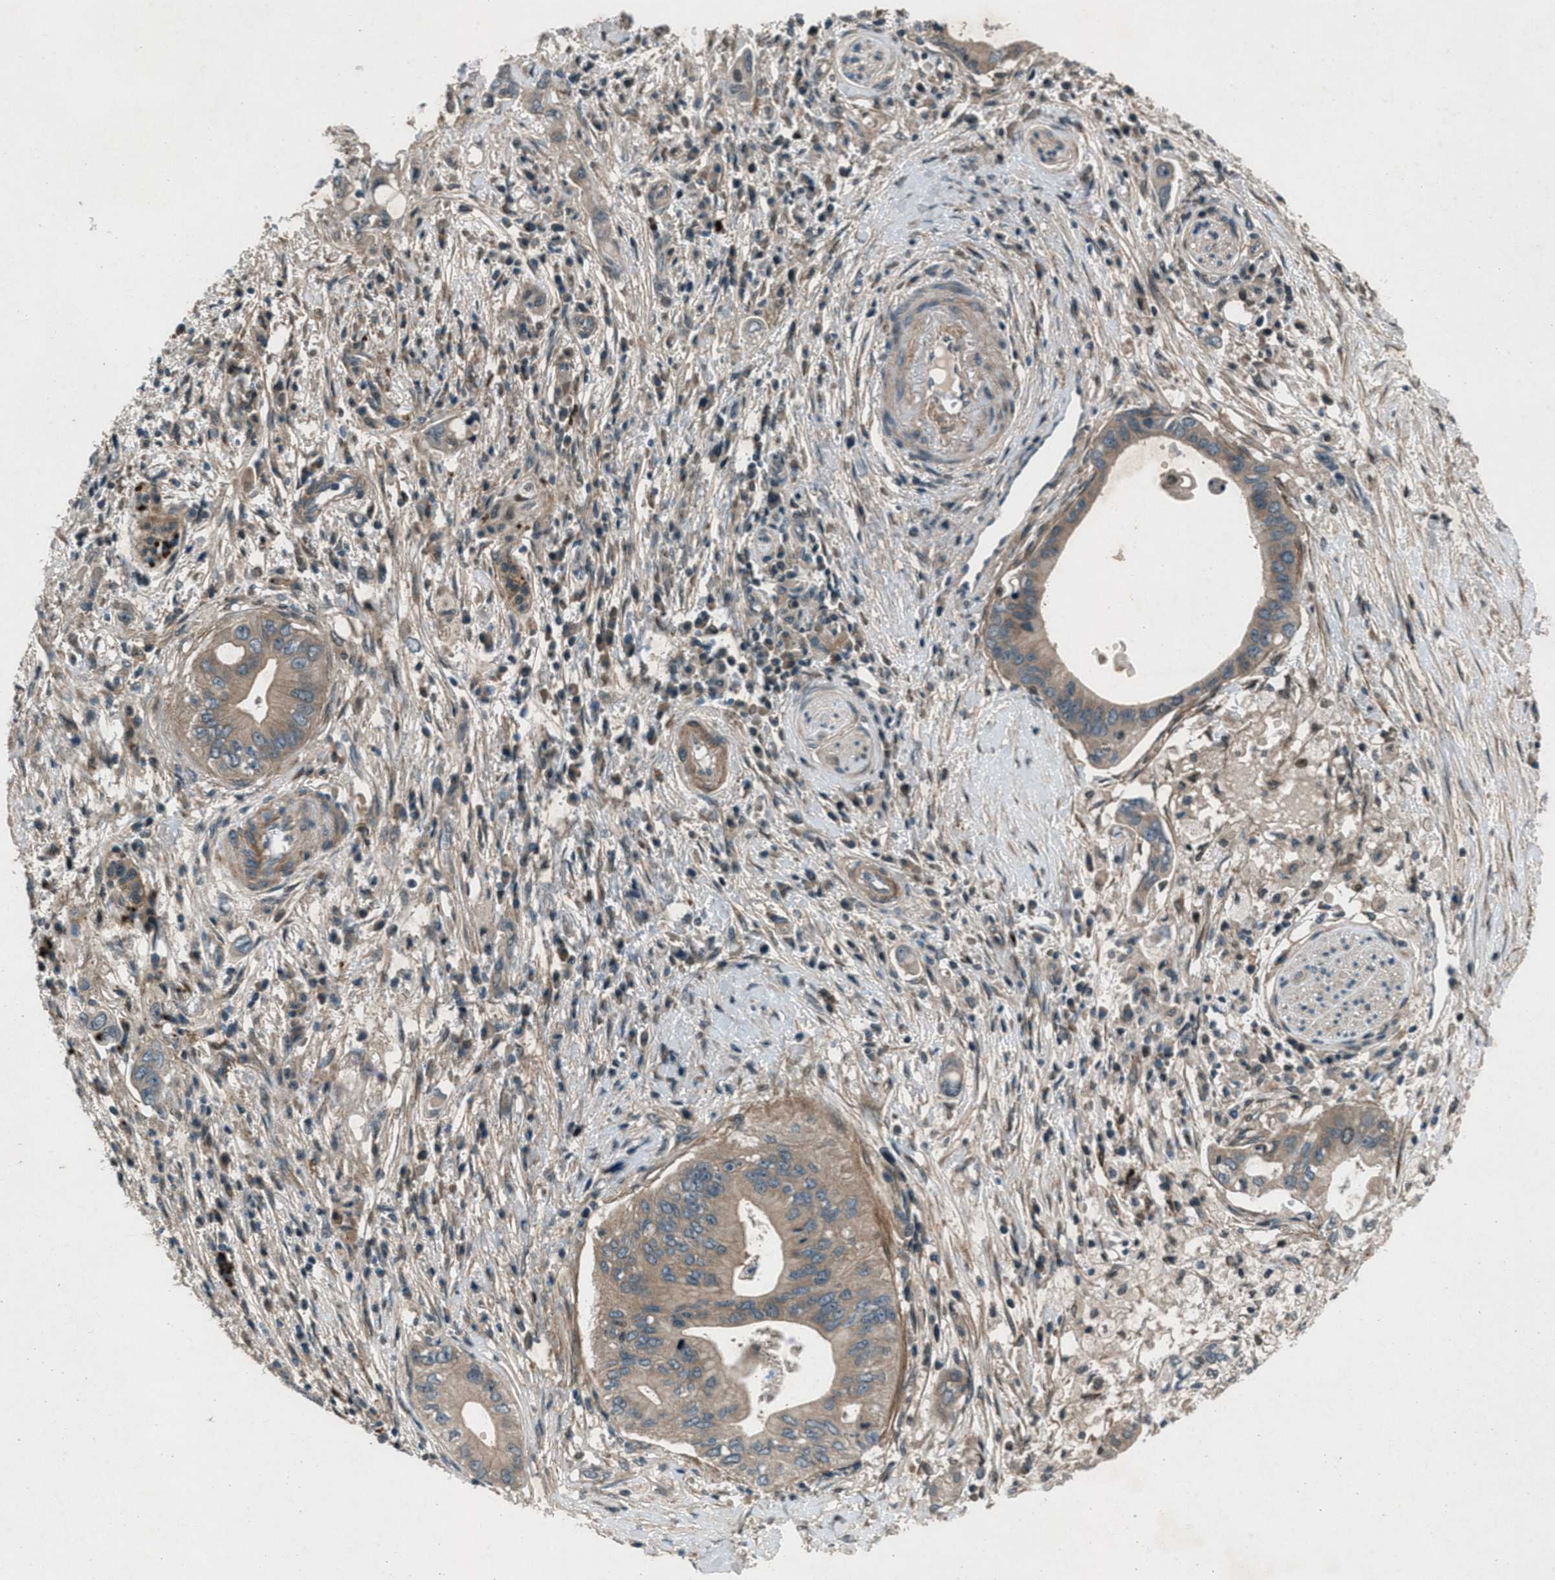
{"staining": {"intensity": "weak", "quantity": ">75%", "location": "cytoplasmic/membranous"}, "tissue": "pancreatic cancer", "cell_type": "Tumor cells", "image_type": "cancer", "snomed": [{"axis": "morphology", "description": "Adenocarcinoma, NOS"}, {"axis": "topography", "description": "Pancreas"}], "caption": "The image reveals staining of adenocarcinoma (pancreatic), revealing weak cytoplasmic/membranous protein expression (brown color) within tumor cells. Ihc stains the protein in brown and the nuclei are stained blue.", "gene": "EPSTI1", "patient": {"sex": "female", "age": 73}}